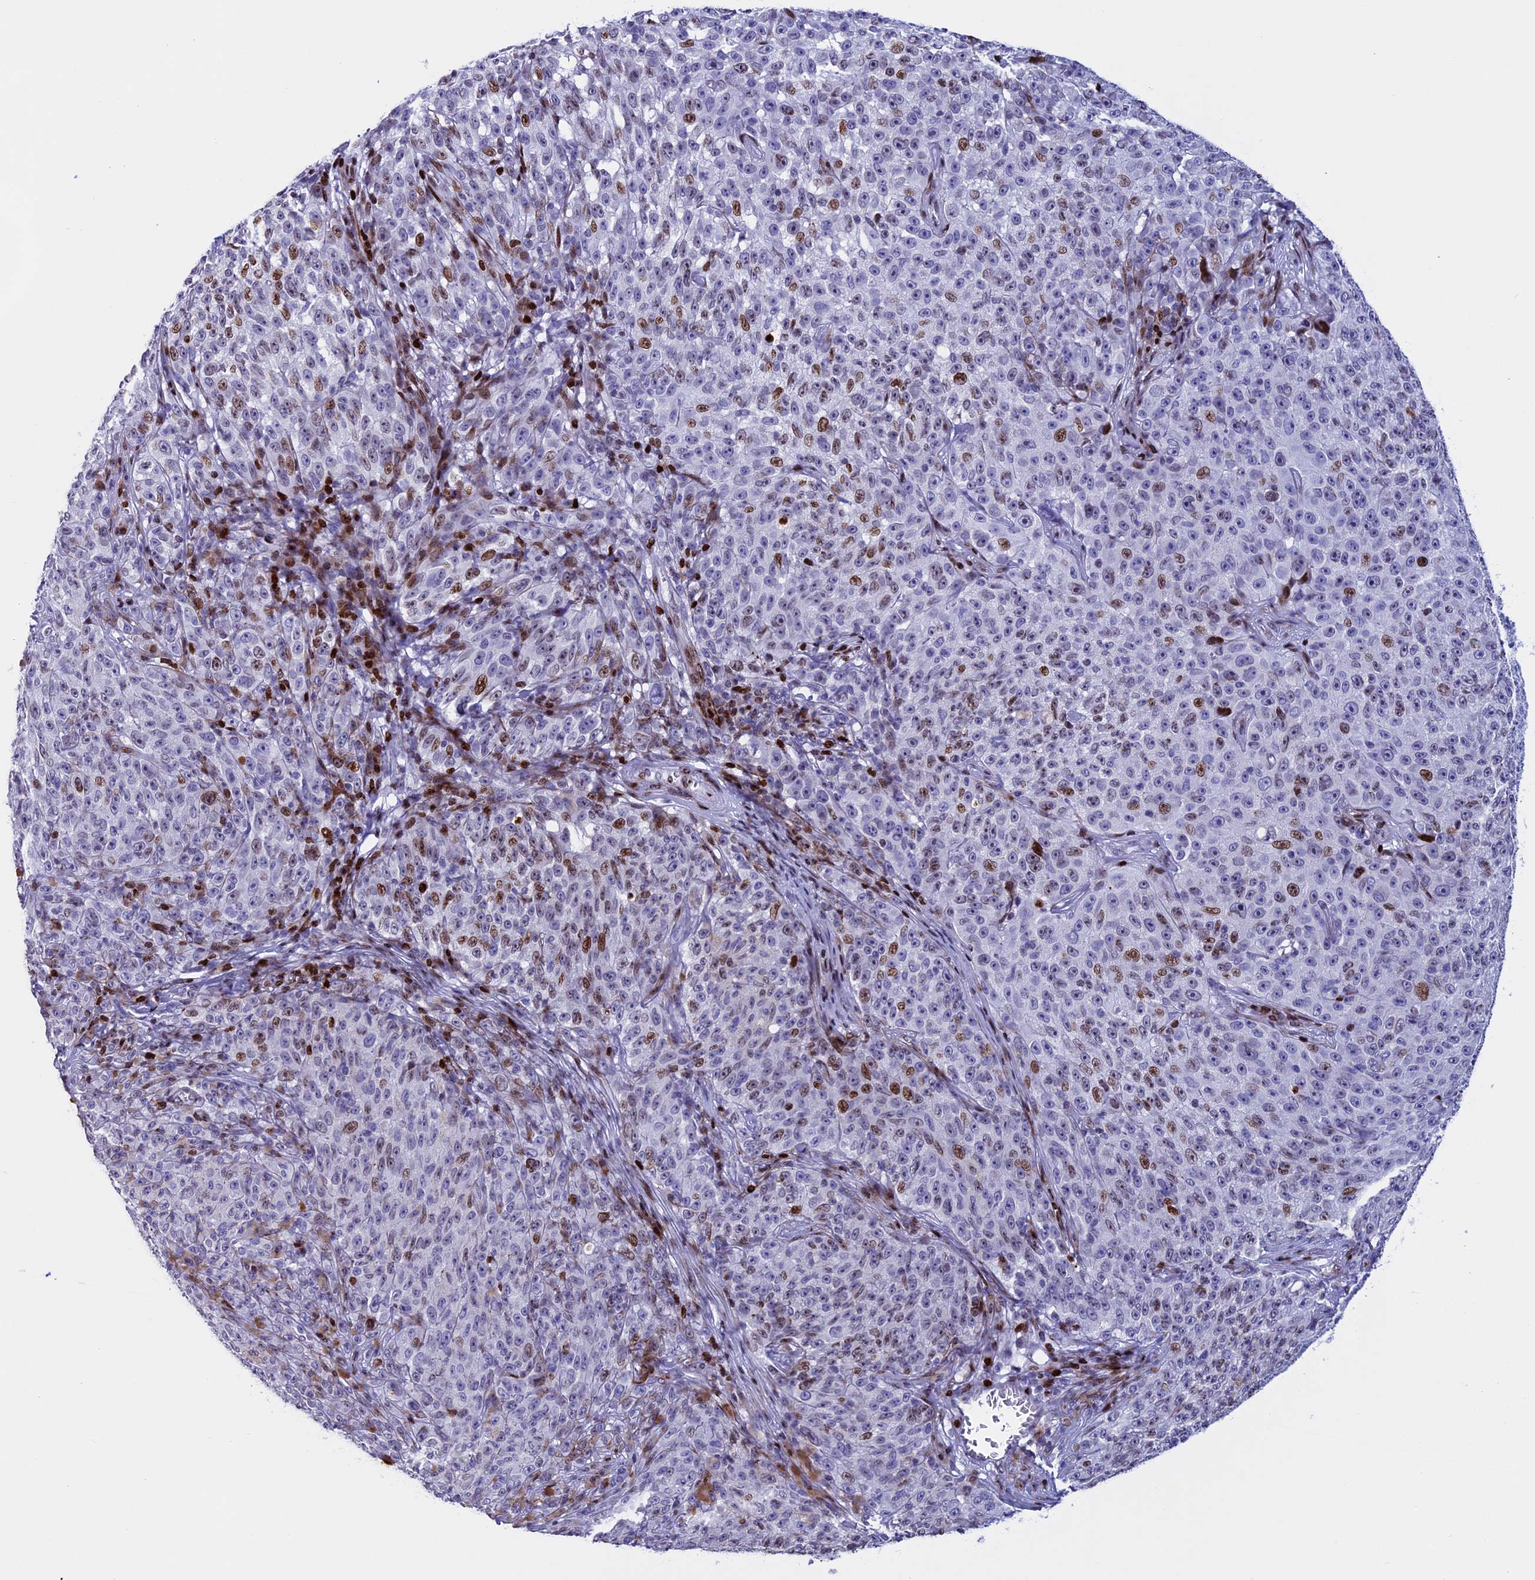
{"staining": {"intensity": "strong", "quantity": "<25%", "location": "nuclear"}, "tissue": "melanoma", "cell_type": "Tumor cells", "image_type": "cancer", "snomed": [{"axis": "morphology", "description": "Malignant melanoma, NOS"}, {"axis": "topography", "description": "Skin"}], "caption": "Melanoma stained with a protein marker reveals strong staining in tumor cells.", "gene": "BTBD3", "patient": {"sex": "female", "age": 82}}